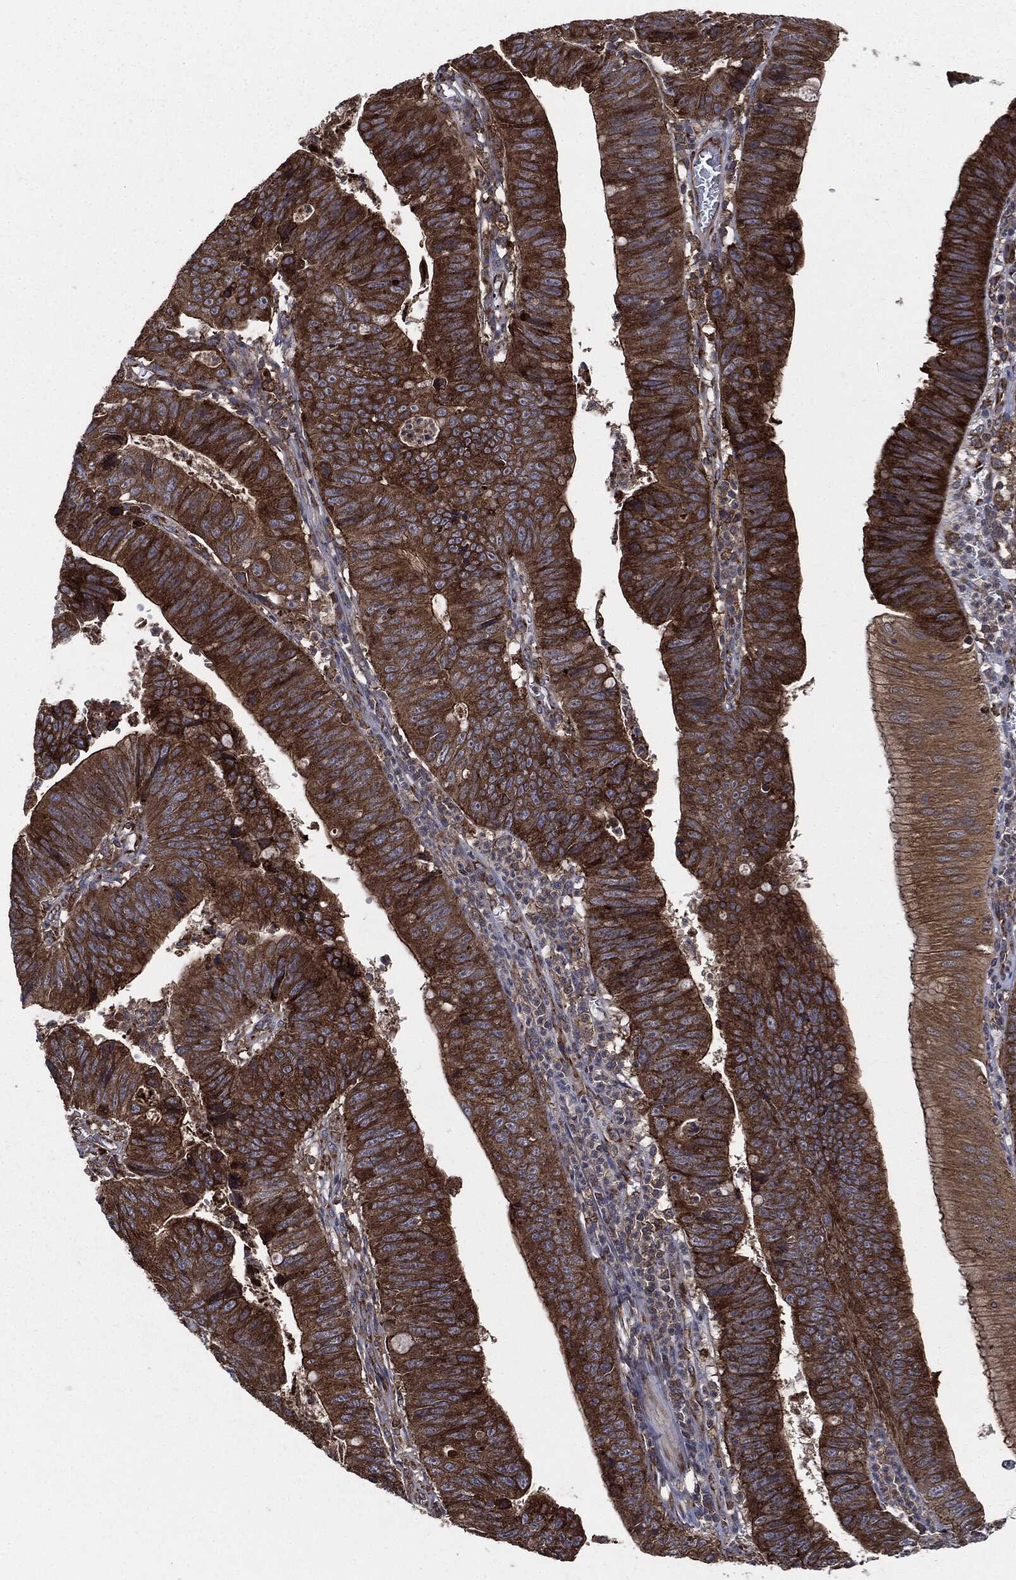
{"staining": {"intensity": "strong", "quantity": ">75%", "location": "cytoplasmic/membranous"}, "tissue": "stomach cancer", "cell_type": "Tumor cells", "image_type": "cancer", "snomed": [{"axis": "morphology", "description": "Adenocarcinoma, NOS"}, {"axis": "topography", "description": "Stomach"}], "caption": "Stomach cancer (adenocarcinoma) was stained to show a protein in brown. There is high levels of strong cytoplasmic/membranous staining in about >75% of tumor cells.", "gene": "PLOD3", "patient": {"sex": "male", "age": 59}}